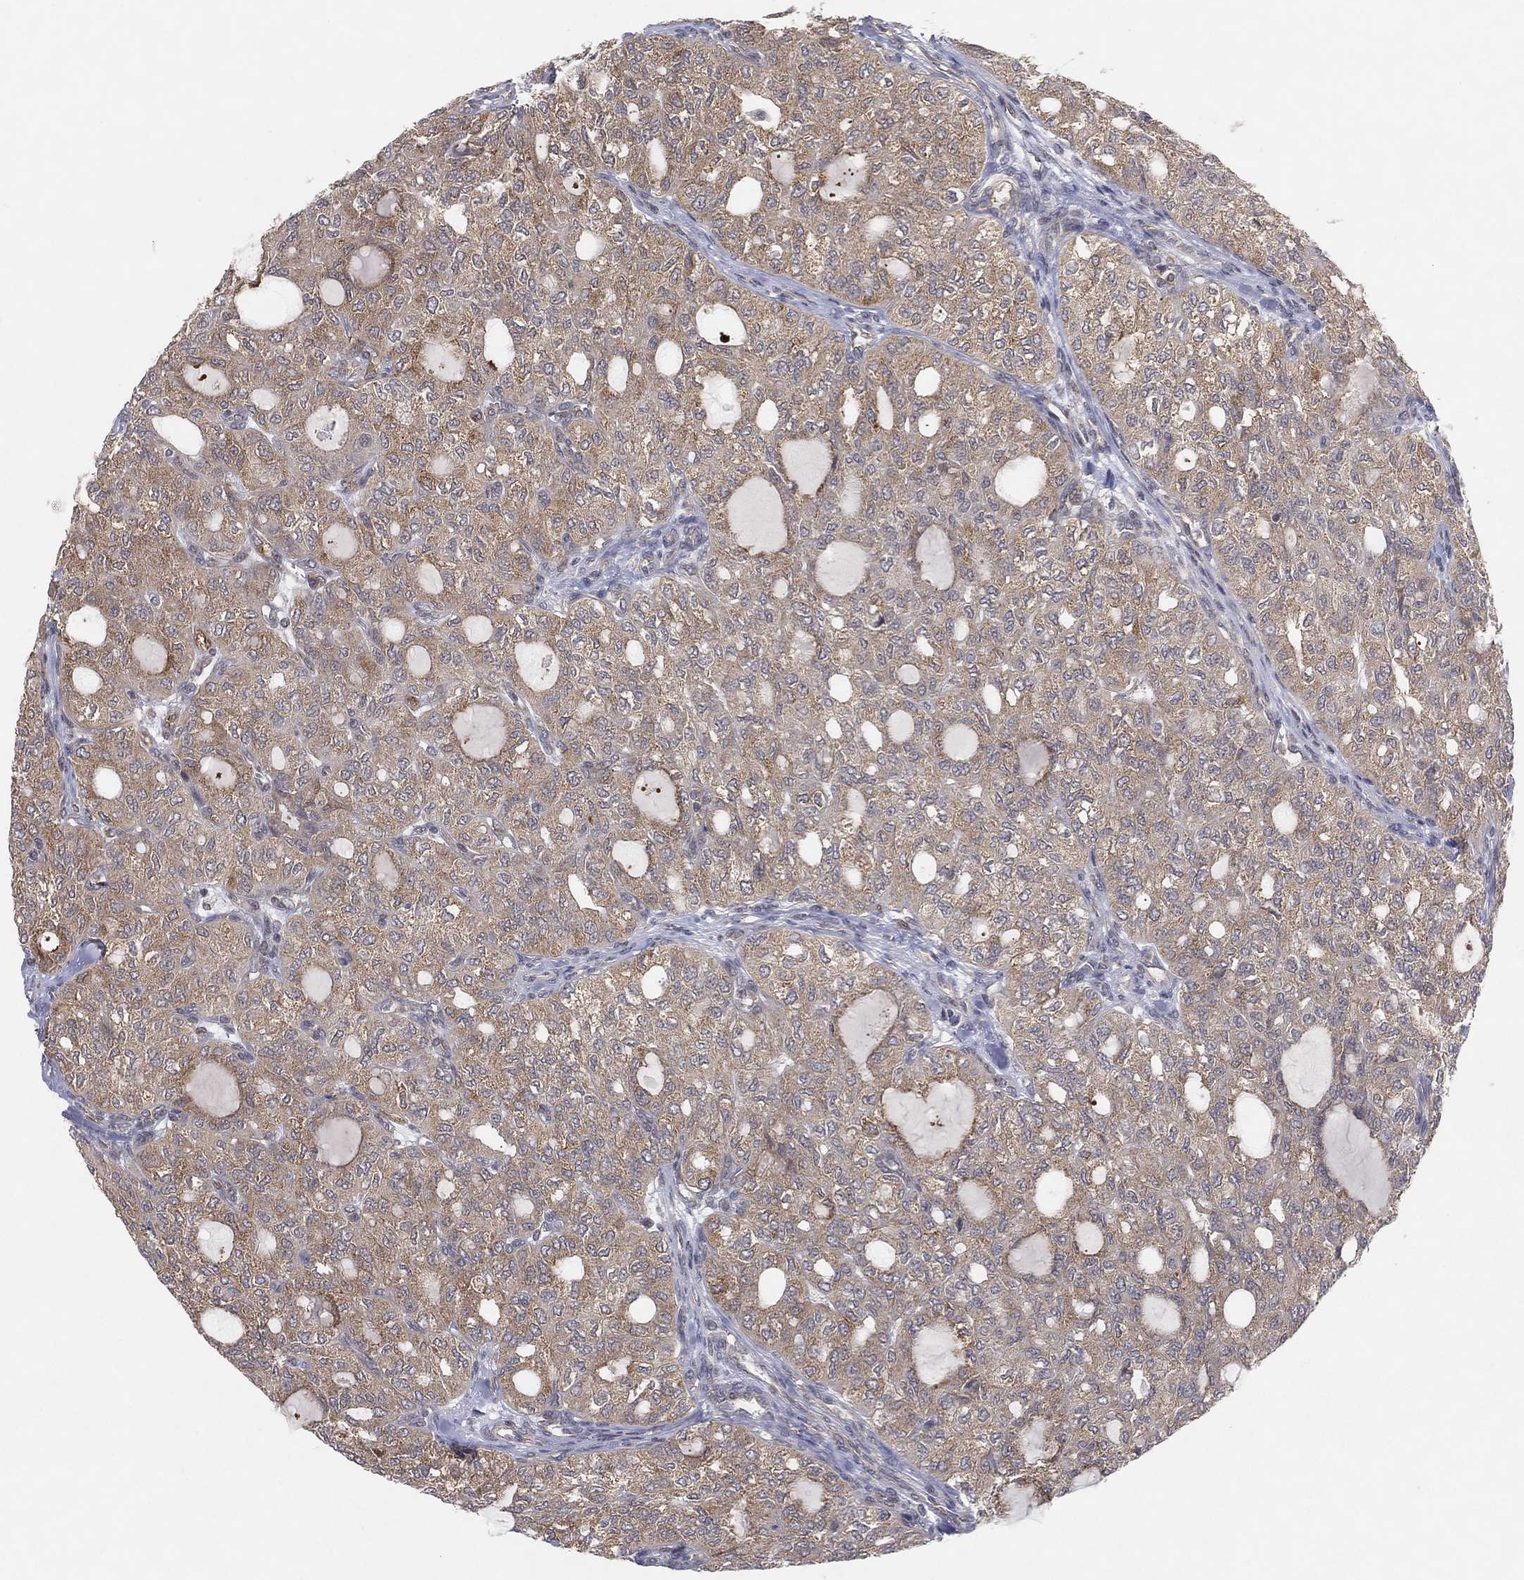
{"staining": {"intensity": "weak", "quantity": "25%-75%", "location": "cytoplasmic/membranous"}, "tissue": "thyroid cancer", "cell_type": "Tumor cells", "image_type": "cancer", "snomed": [{"axis": "morphology", "description": "Follicular adenoma carcinoma, NOS"}, {"axis": "topography", "description": "Thyroid gland"}], "caption": "Immunohistochemistry micrograph of neoplastic tissue: thyroid cancer (follicular adenoma carcinoma) stained using immunohistochemistry (IHC) shows low levels of weak protein expression localized specifically in the cytoplasmic/membranous of tumor cells, appearing as a cytoplasmic/membranous brown color.", "gene": "TMTC4", "patient": {"sex": "male", "age": 75}}